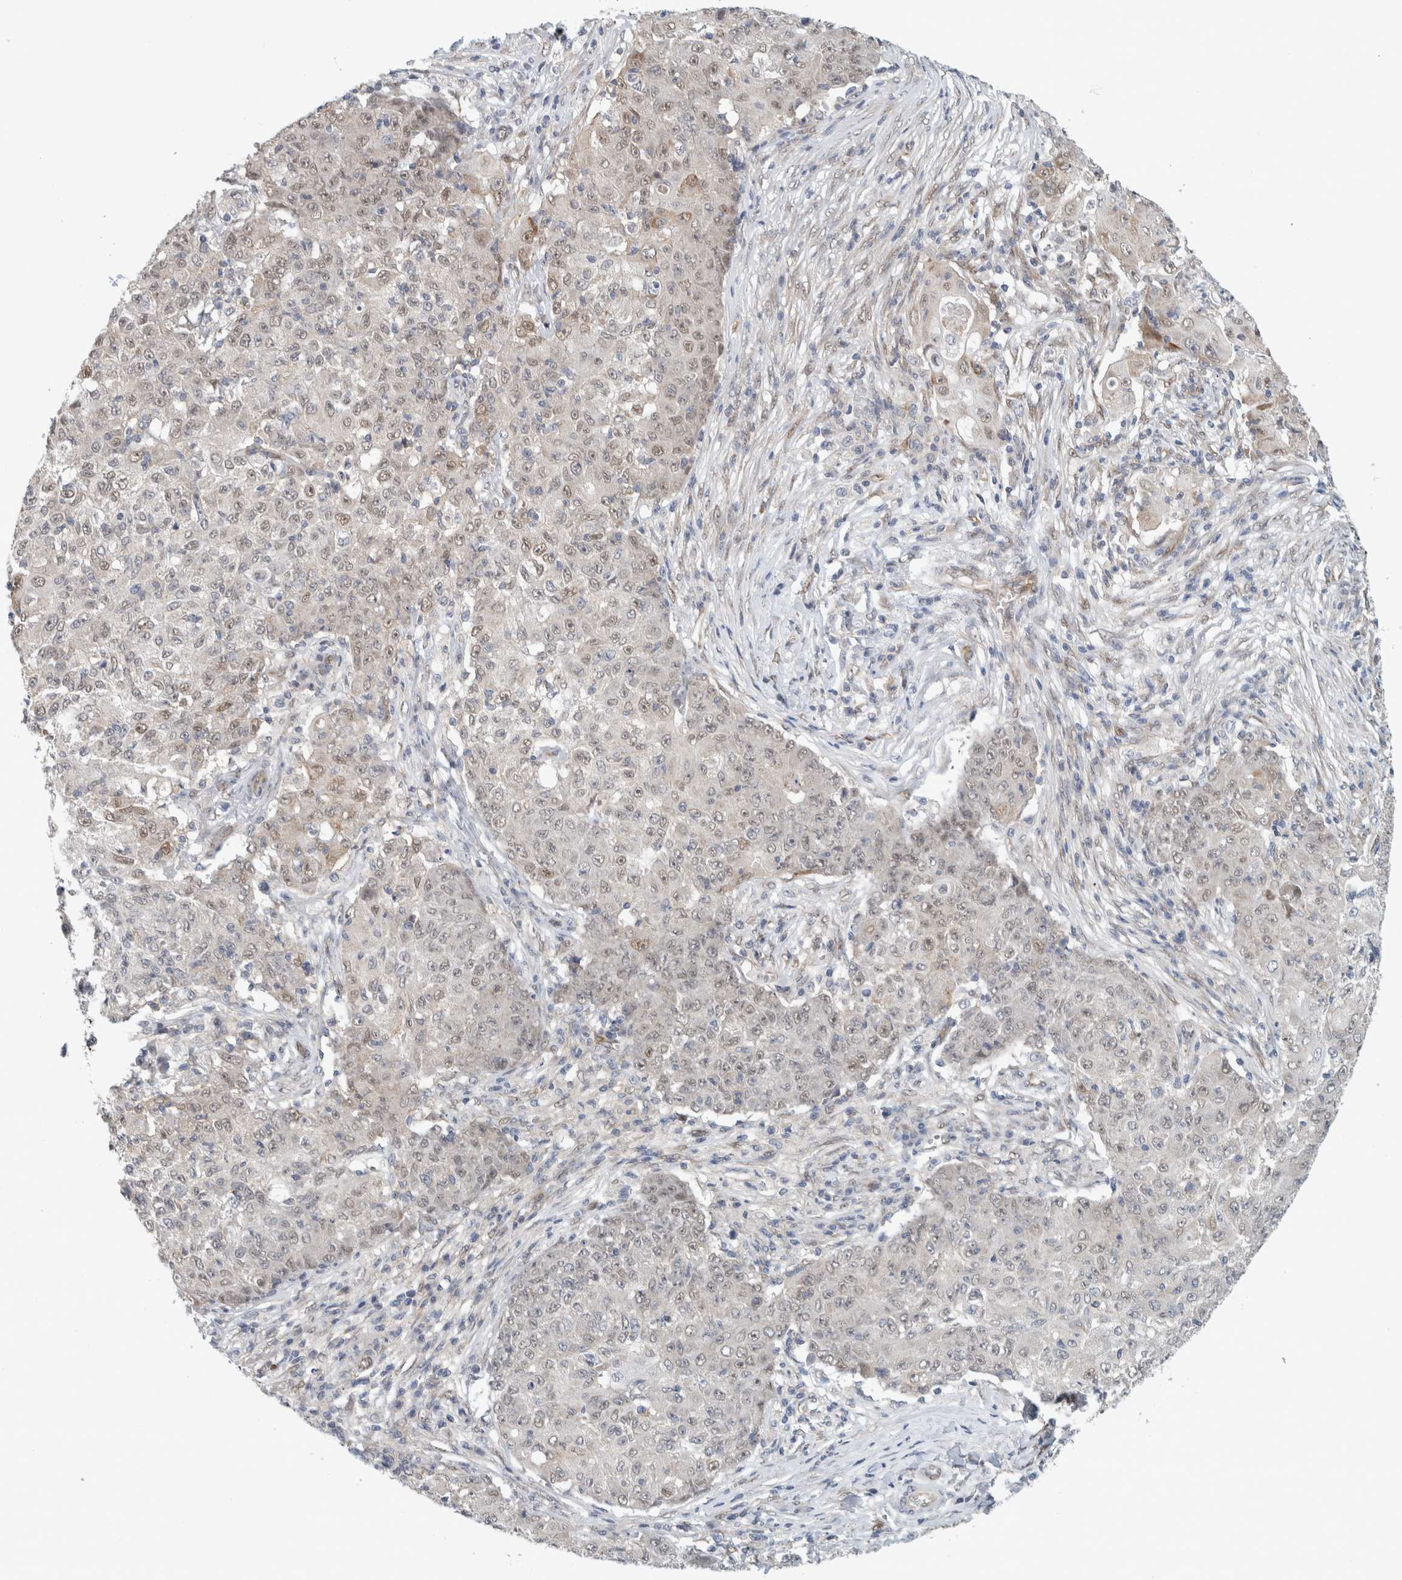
{"staining": {"intensity": "weak", "quantity": "25%-75%", "location": "nuclear"}, "tissue": "ovarian cancer", "cell_type": "Tumor cells", "image_type": "cancer", "snomed": [{"axis": "morphology", "description": "Carcinoma, endometroid"}, {"axis": "topography", "description": "Ovary"}], "caption": "Immunohistochemical staining of ovarian cancer (endometroid carcinoma) displays weak nuclear protein staining in approximately 25%-75% of tumor cells. Using DAB (brown) and hematoxylin (blue) stains, captured at high magnification using brightfield microscopy.", "gene": "EIF4G3", "patient": {"sex": "female", "age": 42}}